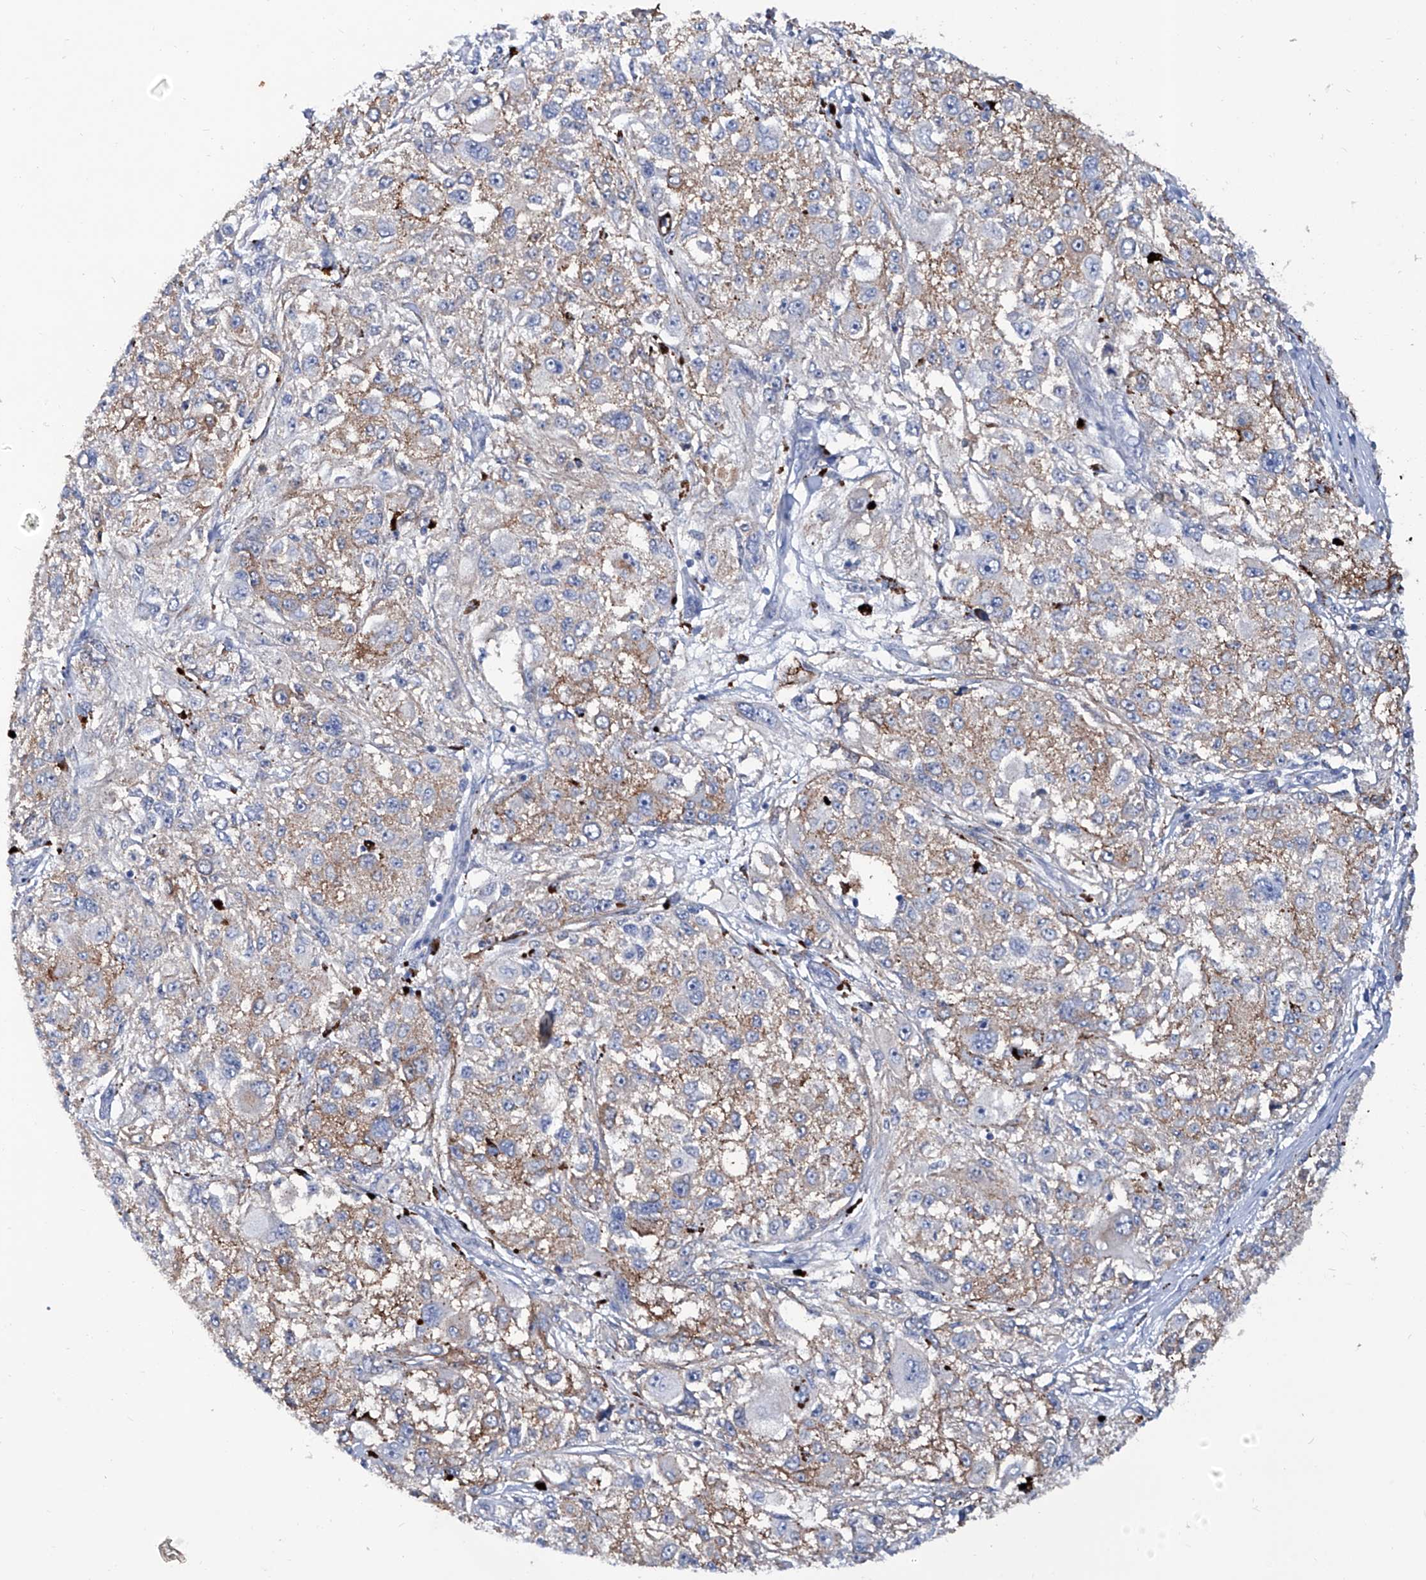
{"staining": {"intensity": "weak", "quantity": "25%-75%", "location": "cytoplasmic/membranous"}, "tissue": "melanoma", "cell_type": "Tumor cells", "image_type": "cancer", "snomed": [{"axis": "morphology", "description": "Necrosis, NOS"}, {"axis": "morphology", "description": "Malignant melanoma, NOS"}, {"axis": "topography", "description": "Skin"}], "caption": "Immunohistochemistry (DAB) staining of human melanoma exhibits weak cytoplasmic/membranous protein staining in approximately 25%-75% of tumor cells.", "gene": "KLHL17", "patient": {"sex": "female", "age": 87}}